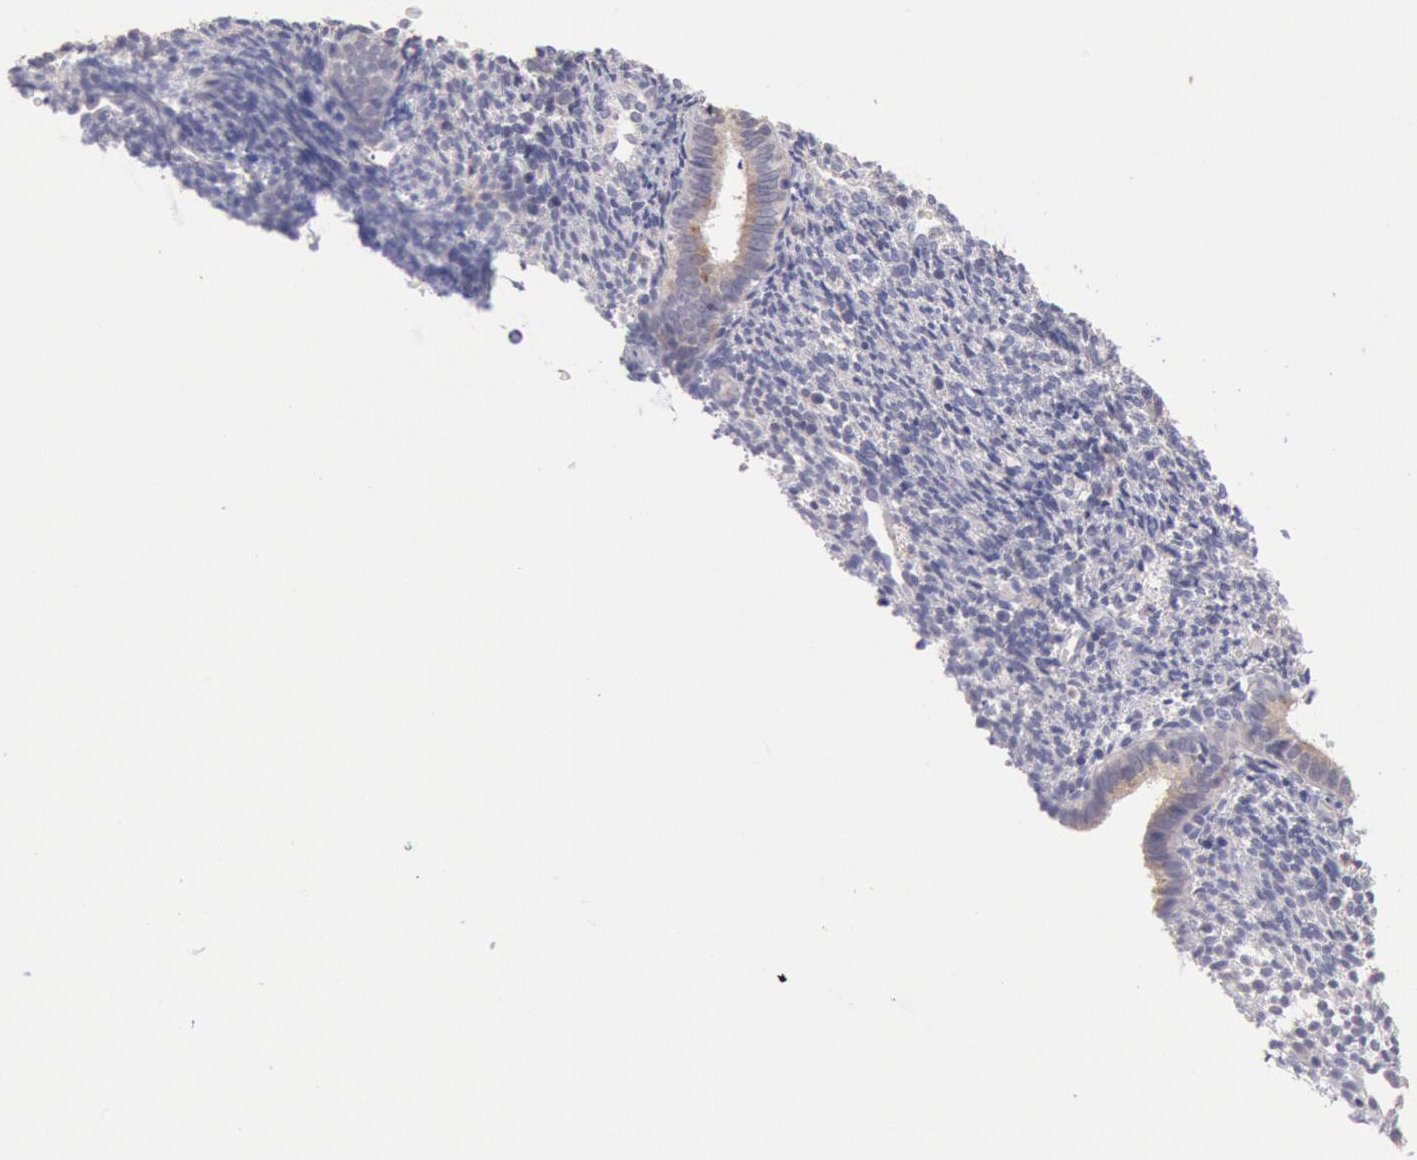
{"staining": {"intensity": "negative", "quantity": "none", "location": "none"}, "tissue": "endometrium", "cell_type": "Cells in endometrial stroma", "image_type": "normal", "snomed": [{"axis": "morphology", "description": "Normal tissue, NOS"}, {"axis": "topography", "description": "Endometrium"}], "caption": "Human endometrium stained for a protein using IHC exhibits no positivity in cells in endometrial stroma.", "gene": "GAL3ST1", "patient": {"sex": "female", "age": 27}}